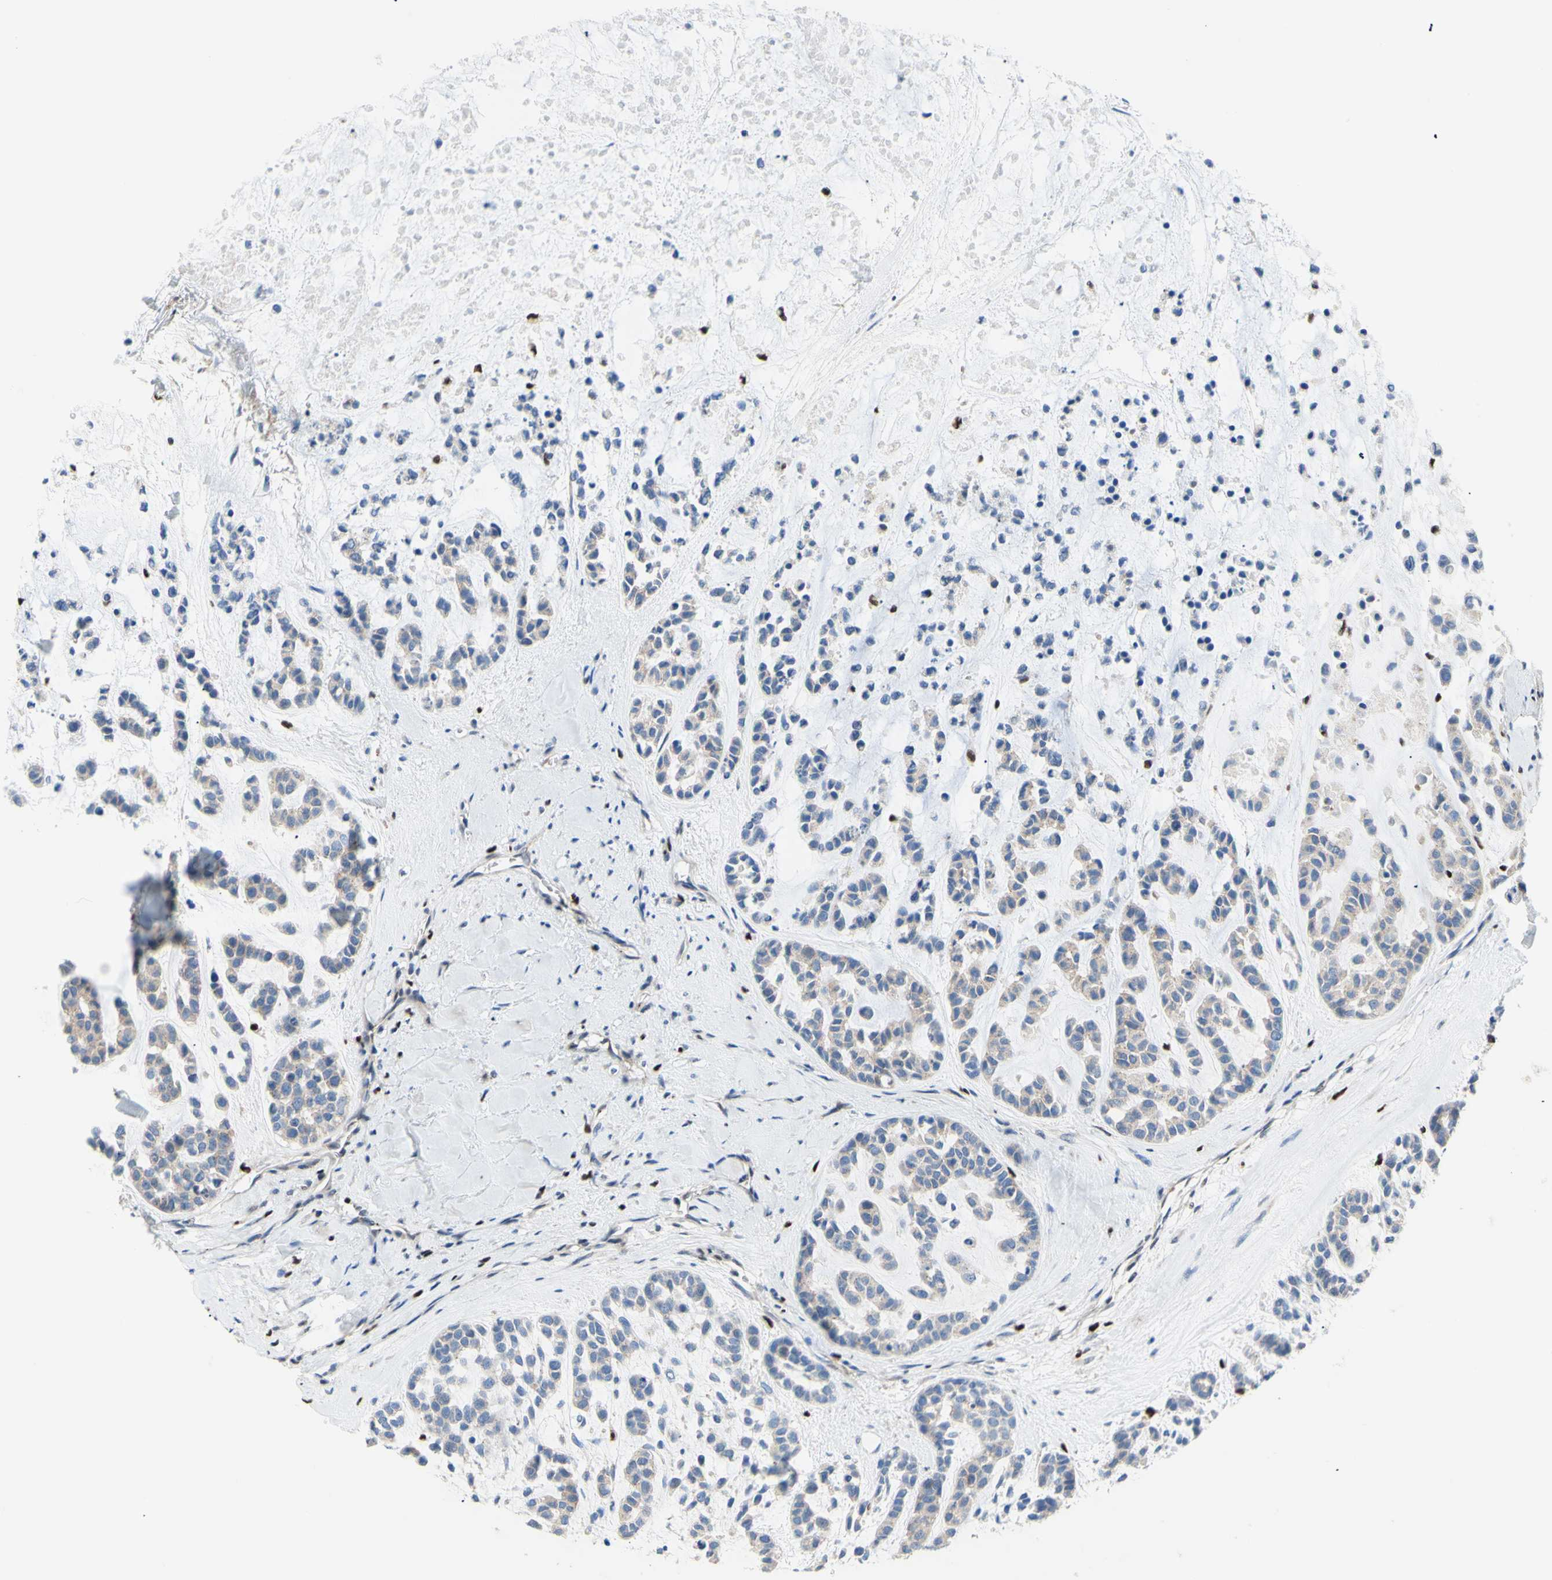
{"staining": {"intensity": "weak", "quantity": ">75%", "location": "cytoplasmic/membranous"}, "tissue": "head and neck cancer", "cell_type": "Tumor cells", "image_type": "cancer", "snomed": [{"axis": "morphology", "description": "Adenocarcinoma, NOS"}, {"axis": "morphology", "description": "Adenoma, NOS"}, {"axis": "topography", "description": "Head-Neck"}], "caption": "High-power microscopy captured an immunohistochemistry (IHC) histopathology image of head and neck cancer (adenoma), revealing weak cytoplasmic/membranous positivity in about >75% of tumor cells. Nuclei are stained in blue.", "gene": "EED", "patient": {"sex": "female", "age": 55}}